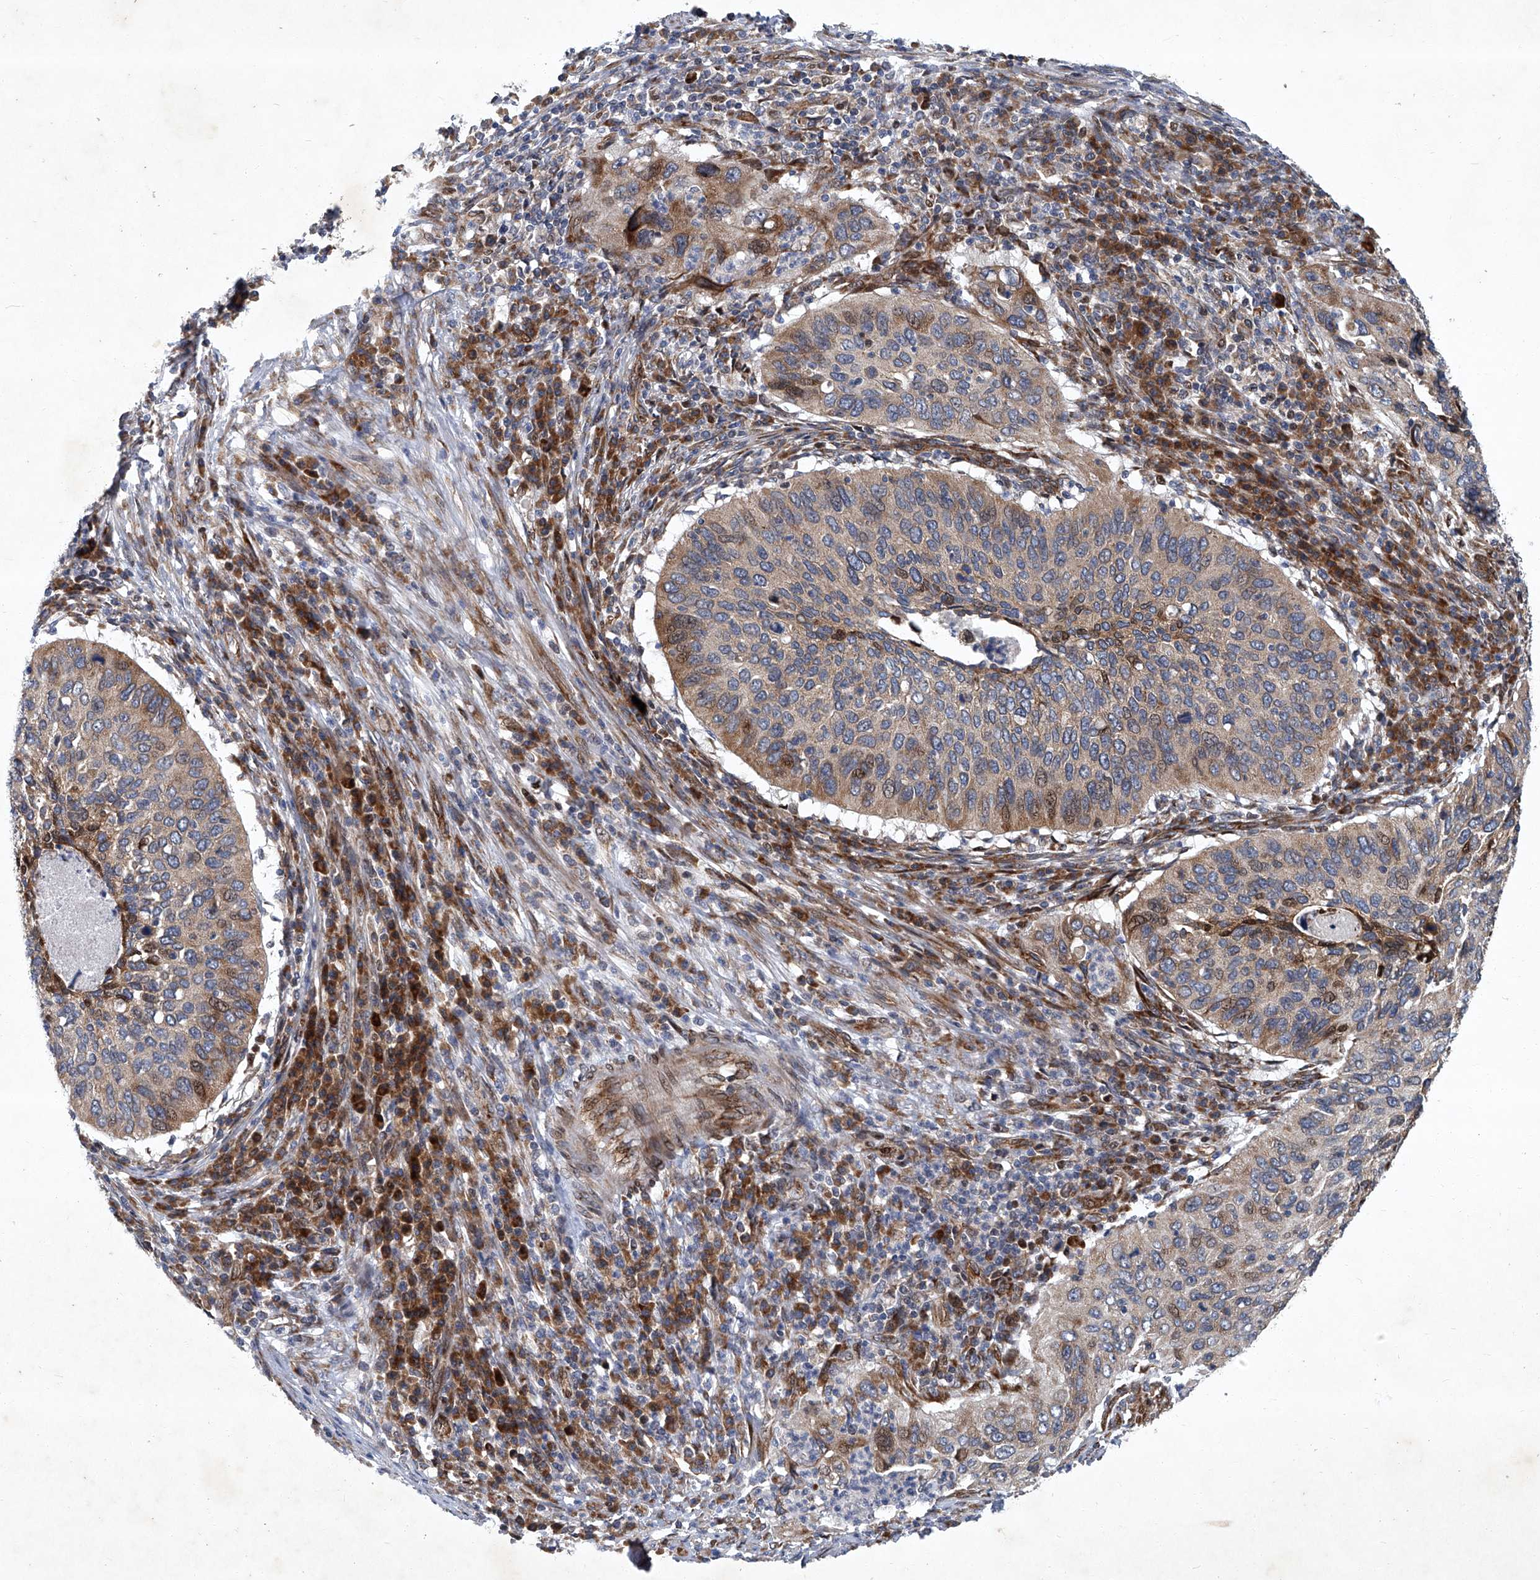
{"staining": {"intensity": "moderate", "quantity": "<25%", "location": "cytoplasmic/membranous,nuclear"}, "tissue": "cervical cancer", "cell_type": "Tumor cells", "image_type": "cancer", "snomed": [{"axis": "morphology", "description": "Squamous cell carcinoma, NOS"}, {"axis": "topography", "description": "Cervix"}], "caption": "The photomicrograph exhibits staining of cervical cancer, revealing moderate cytoplasmic/membranous and nuclear protein positivity (brown color) within tumor cells. The staining was performed using DAB (3,3'-diaminobenzidine), with brown indicating positive protein expression. Nuclei are stained blue with hematoxylin.", "gene": "GPR132", "patient": {"sex": "female", "age": 38}}